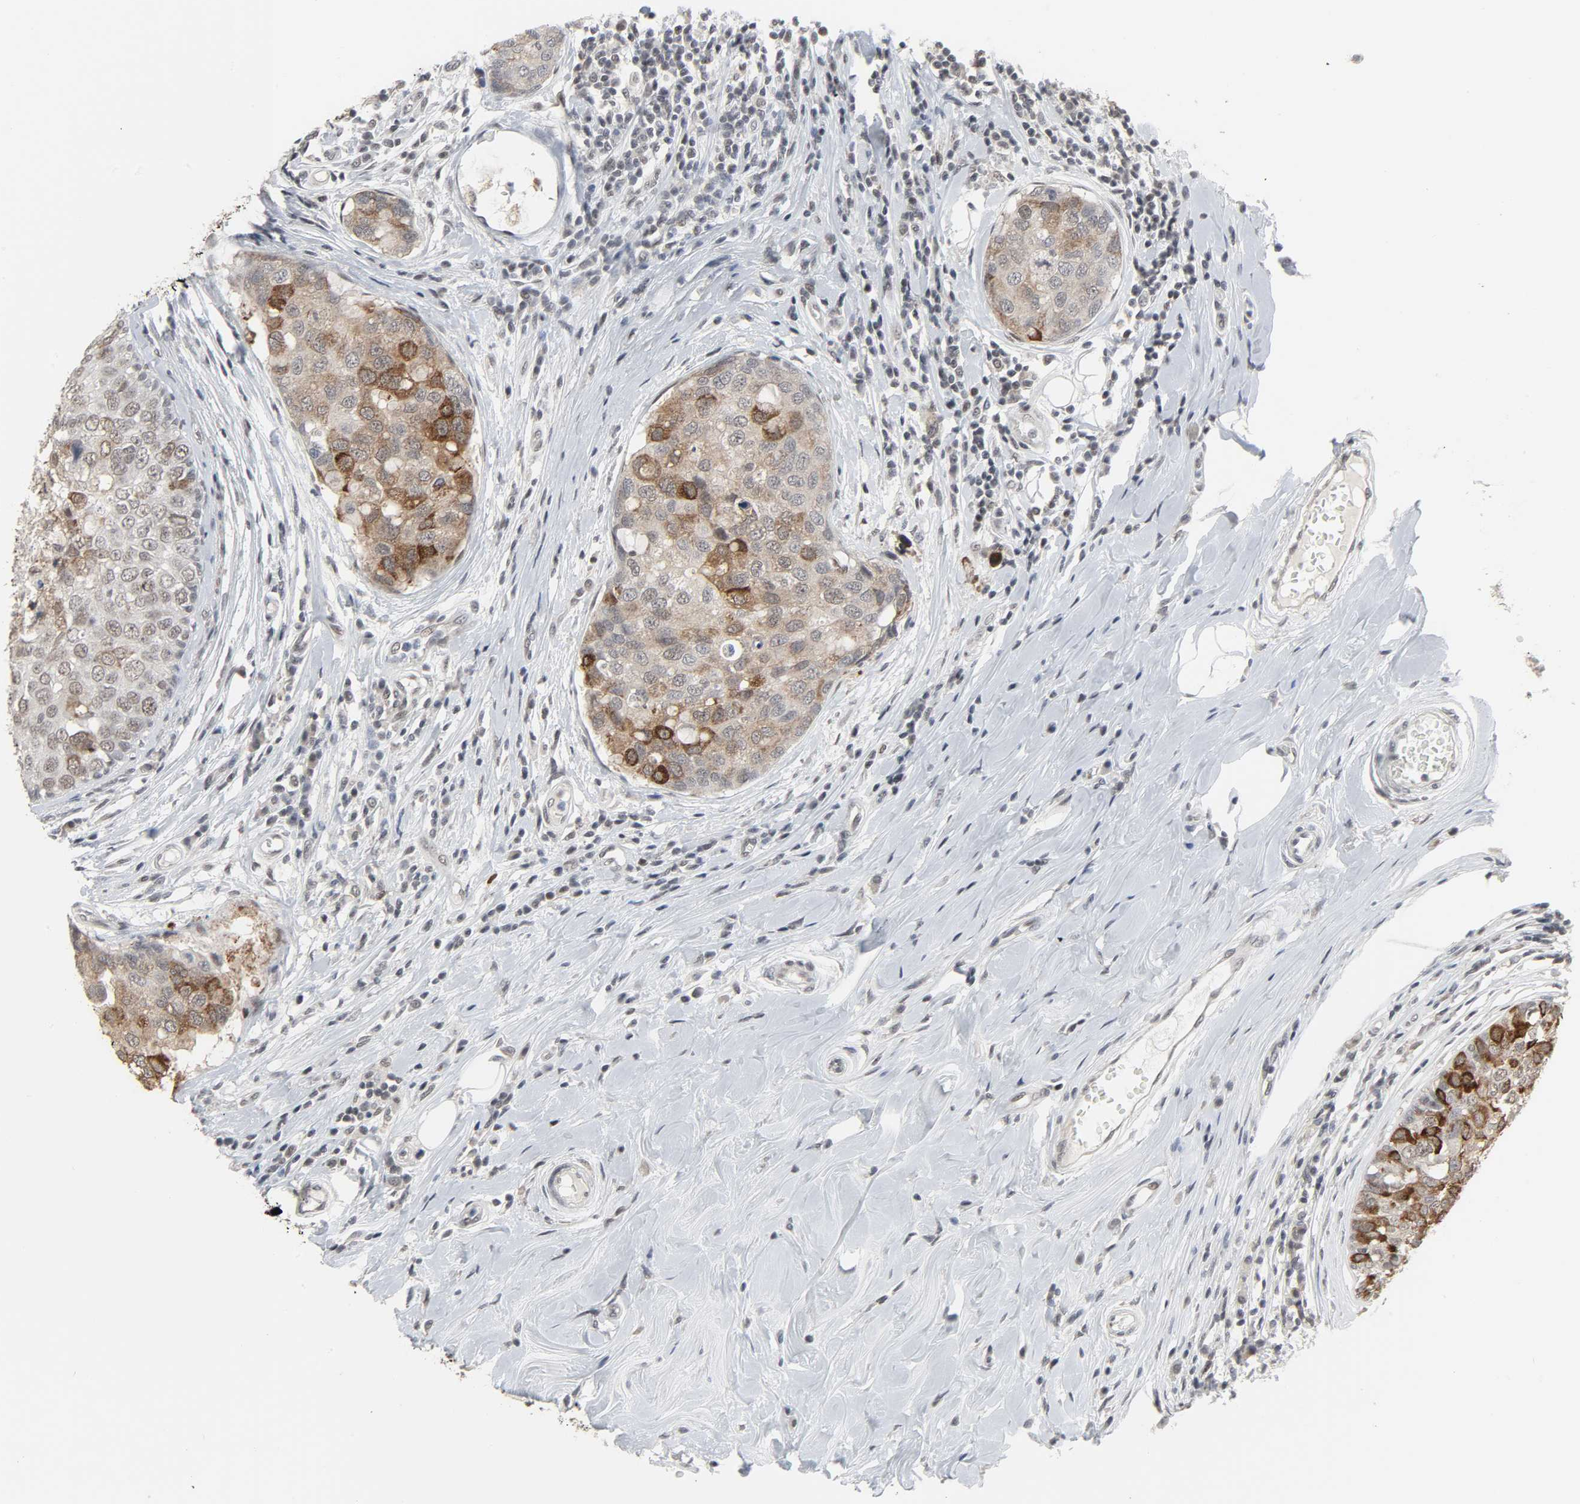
{"staining": {"intensity": "strong", "quantity": "<25%", "location": "cytoplasmic/membranous"}, "tissue": "breast cancer", "cell_type": "Tumor cells", "image_type": "cancer", "snomed": [{"axis": "morphology", "description": "Duct carcinoma"}, {"axis": "topography", "description": "Breast"}], "caption": "This is a photomicrograph of IHC staining of breast cancer (infiltrating ductal carcinoma), which shows strong positivity in the cytoplasmic/membranous of tumor cells.", "gene": "MUC1", "patient": {"sex": "female", "age": 27}}